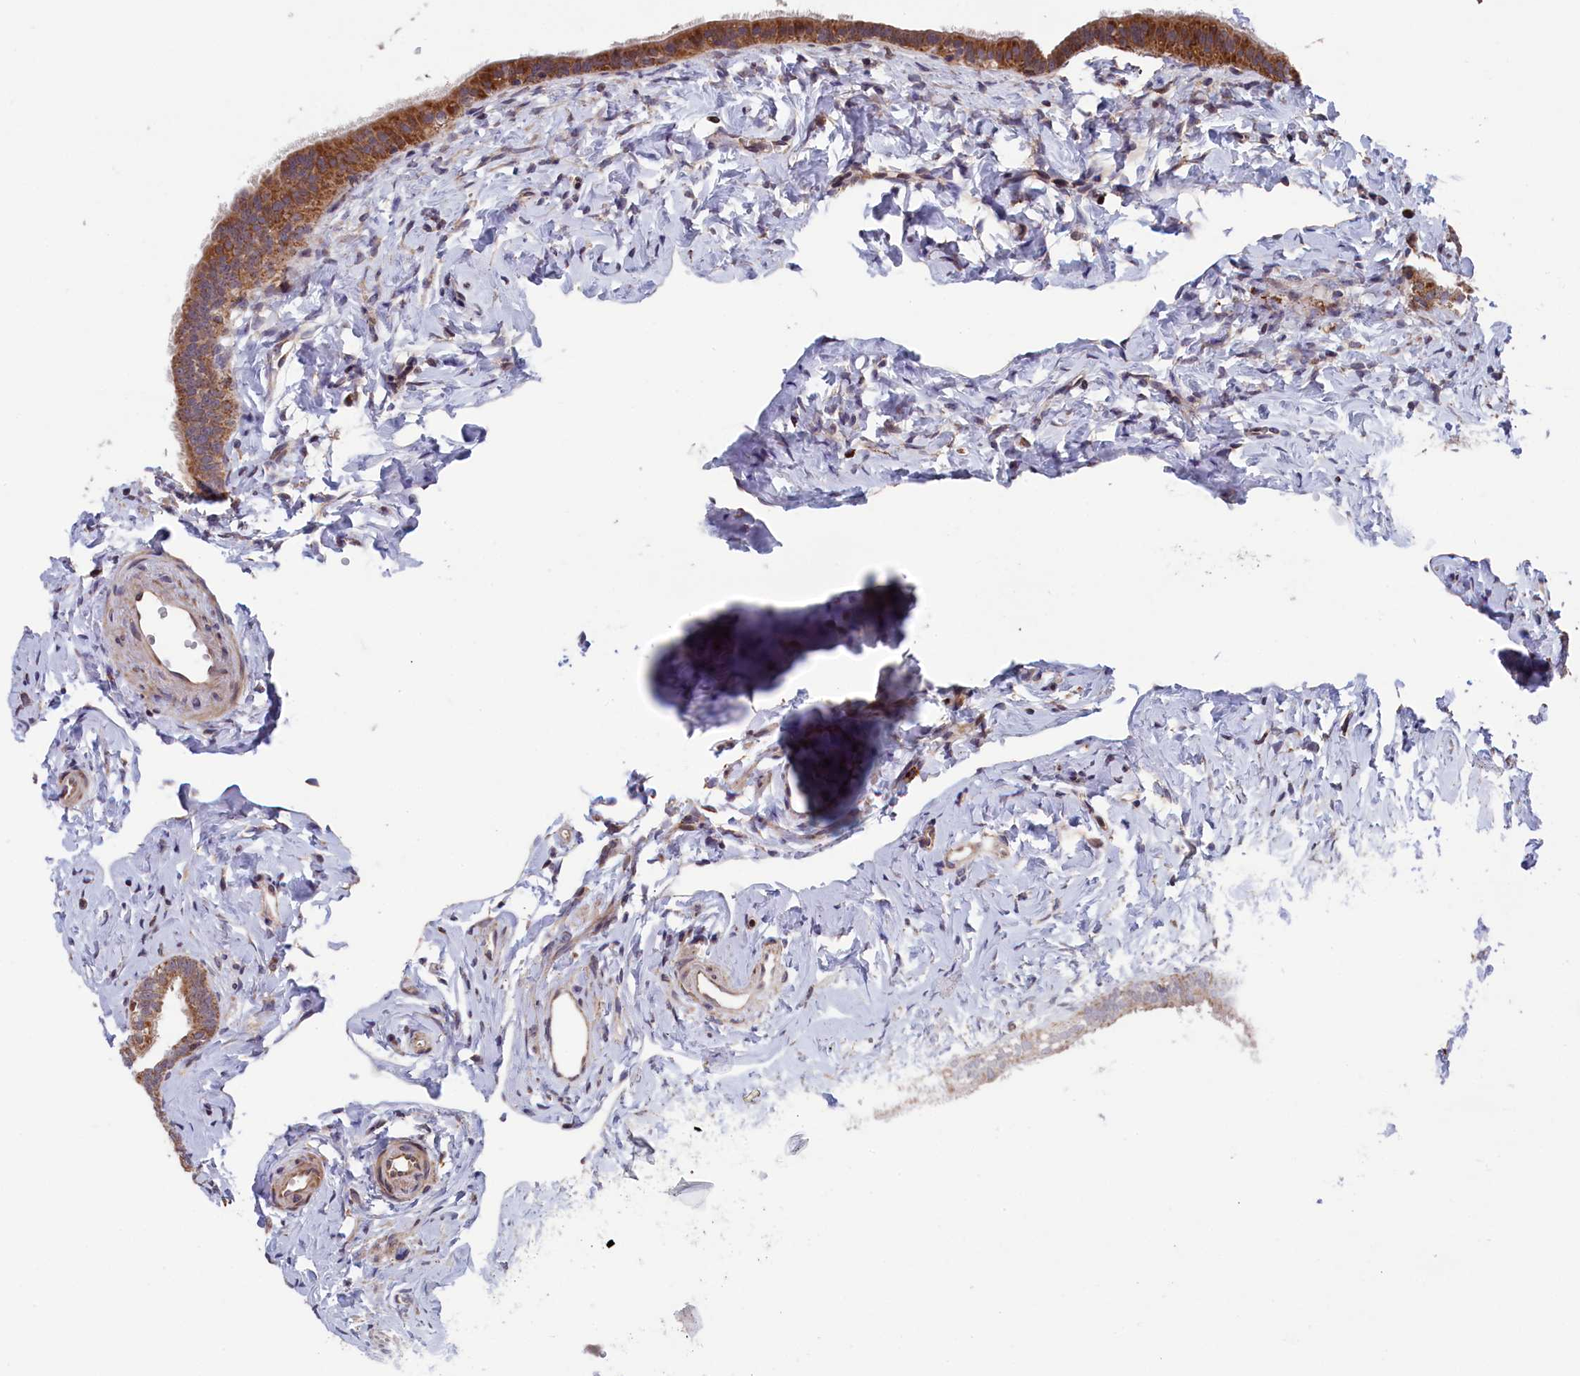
{"staining": {"intensity": "moderate", "quantity": ">75%", "location": "cytoplasmic/membranous"}, "tissue": "fallopian tube", "cell_type": "Glandular cells", "image_type": "normal", "snomed": [{"axis": "morphology", "description": "Normal tissue, NOS"}, {"axis": "topography", "description": "Fallopian tube"}], "caption": "A micrograph of human fallopian tube stained for a protein demonstrates moderate cytoplasmic/membranous brown staining in glandular cells.", "gene": "TIMM44", "patient": {"sex": "female", "age": 66}}